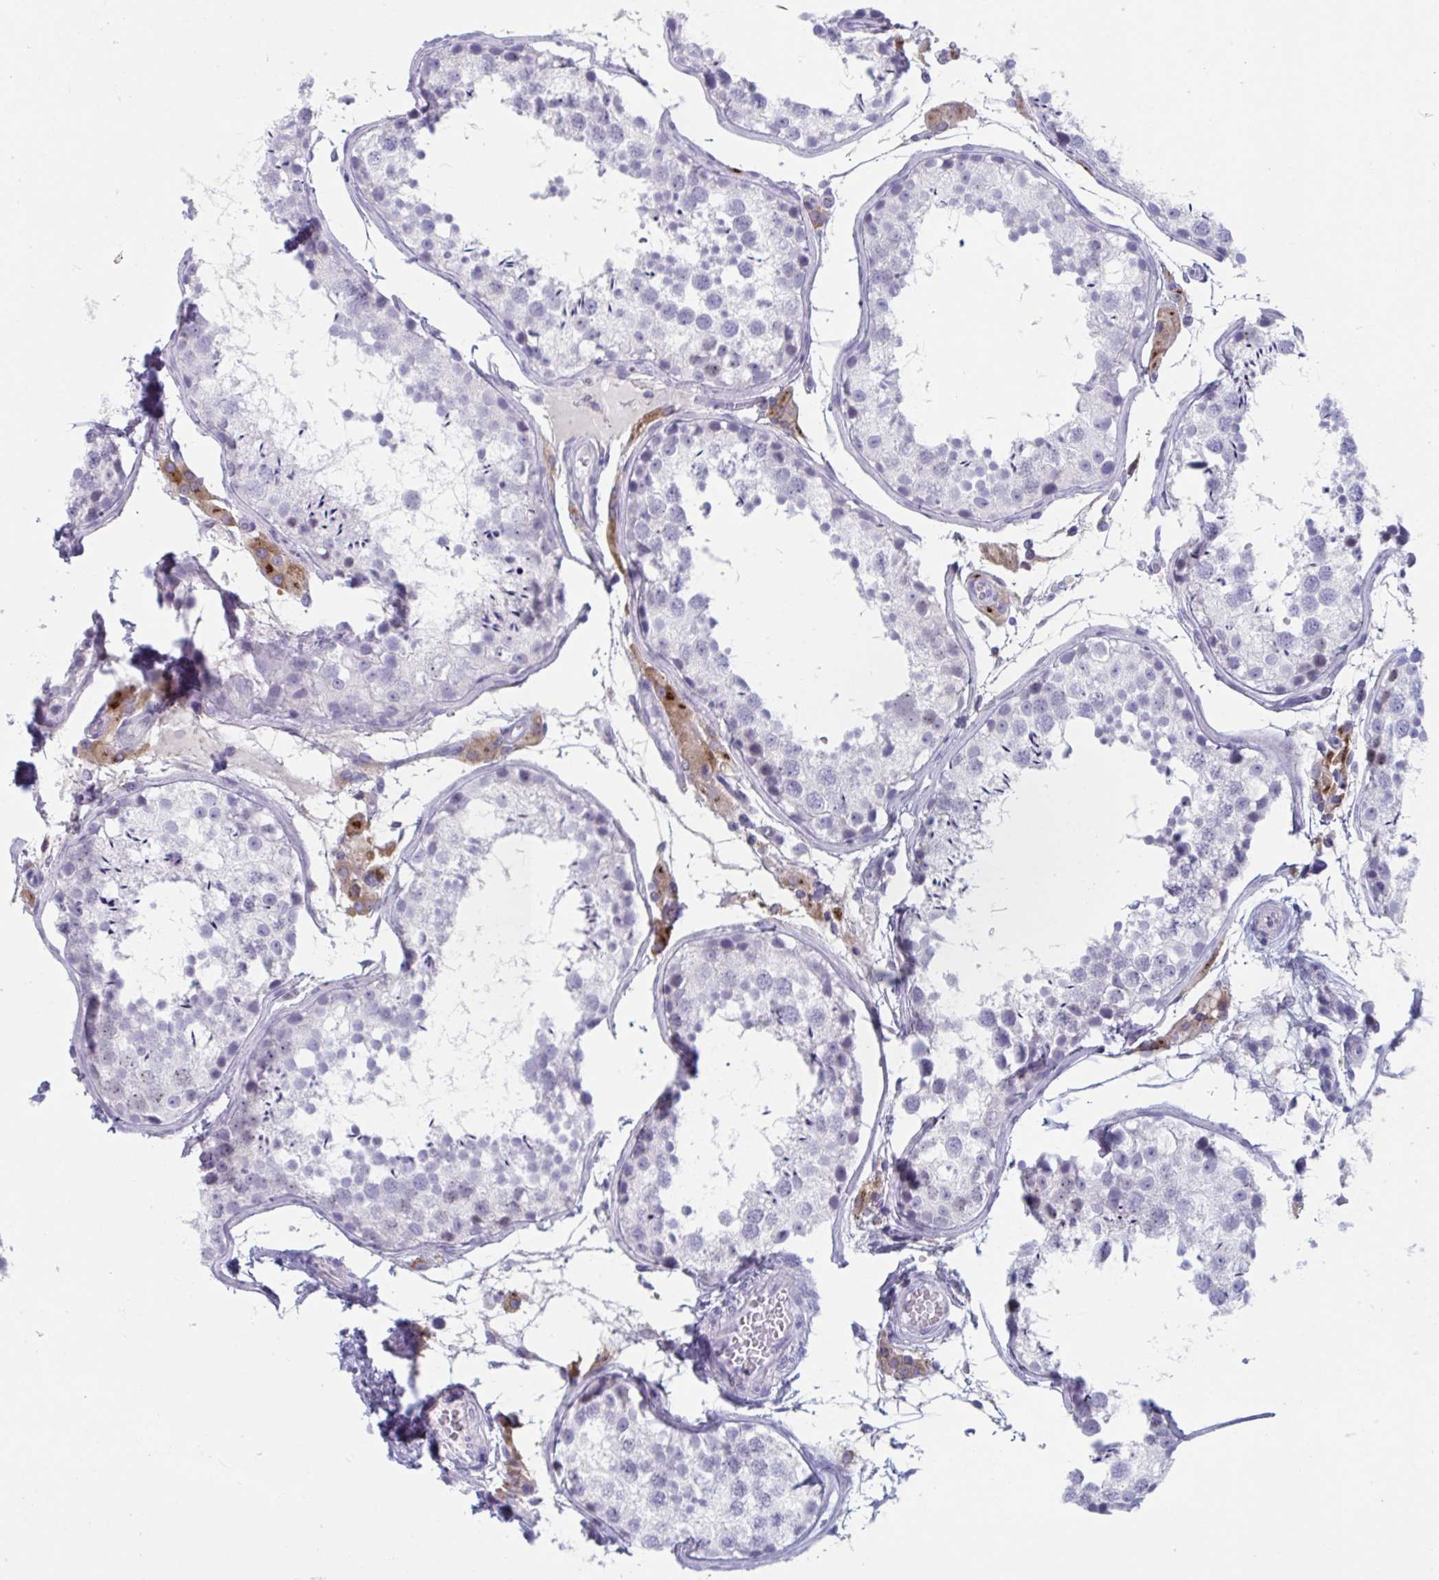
{"staining": {"intensity": "negative", "quantity": "none", "location": "none"}, "tissue": "testis", "cell_type": "Cells in seminiferous ducts", "image_type": "normal", "snomed": [{"axis": "morphology", "description": "Normal tissue, NOS"}, {"axis": "topography", "description": "Testis"}], "caption": "High power microscopy photomicrograph of an immunohistochemistry image of benign testis, revealing no significant positivity in cells in seminiferous ducts.", "gene": "HSD11B2", "patient": {"sex": "male", "age": 29}}